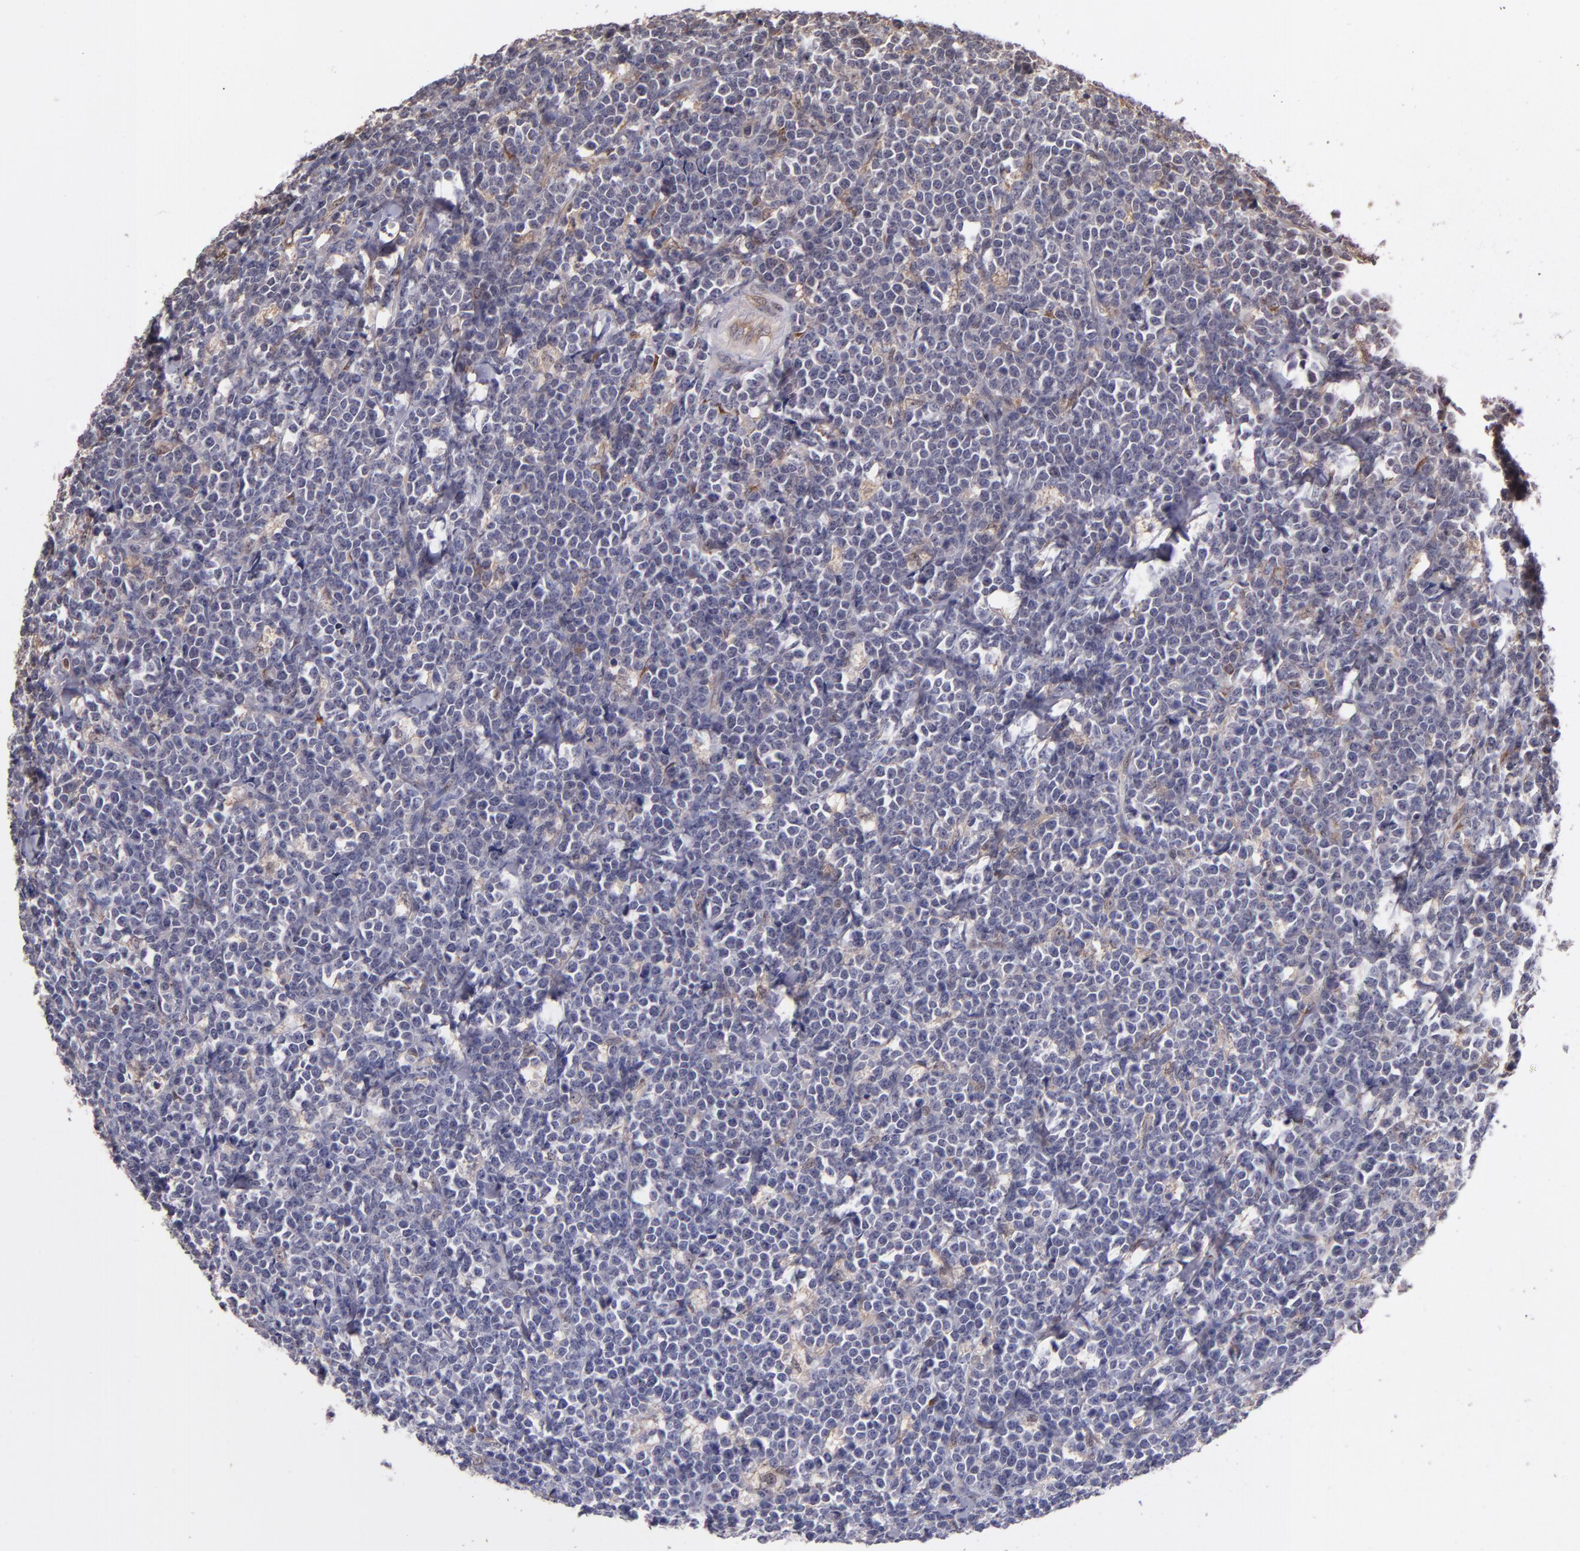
{"staining": {"intensity": "negative", "quantity": "none", "location": "none"}, "tissue": "lymphoma", "cell_type": "Tumor cells", "image_type": "cancer", "snomed": [{"axis": "morphology", "description": "Malignant lymphoma, non-Hodgkin's type, High grade"}, {"axis": "topography", "description": "Small intestine"}, {"axis": "topography", "description": "Colon"}], "caption": "Micrograph shows no protein staining in tumor cells of malignant lymphoma, non-Hodgkin's type (high-grade) tissue.", "gene": "CASP1", "patient": {"sex": "male", "age": 8}}